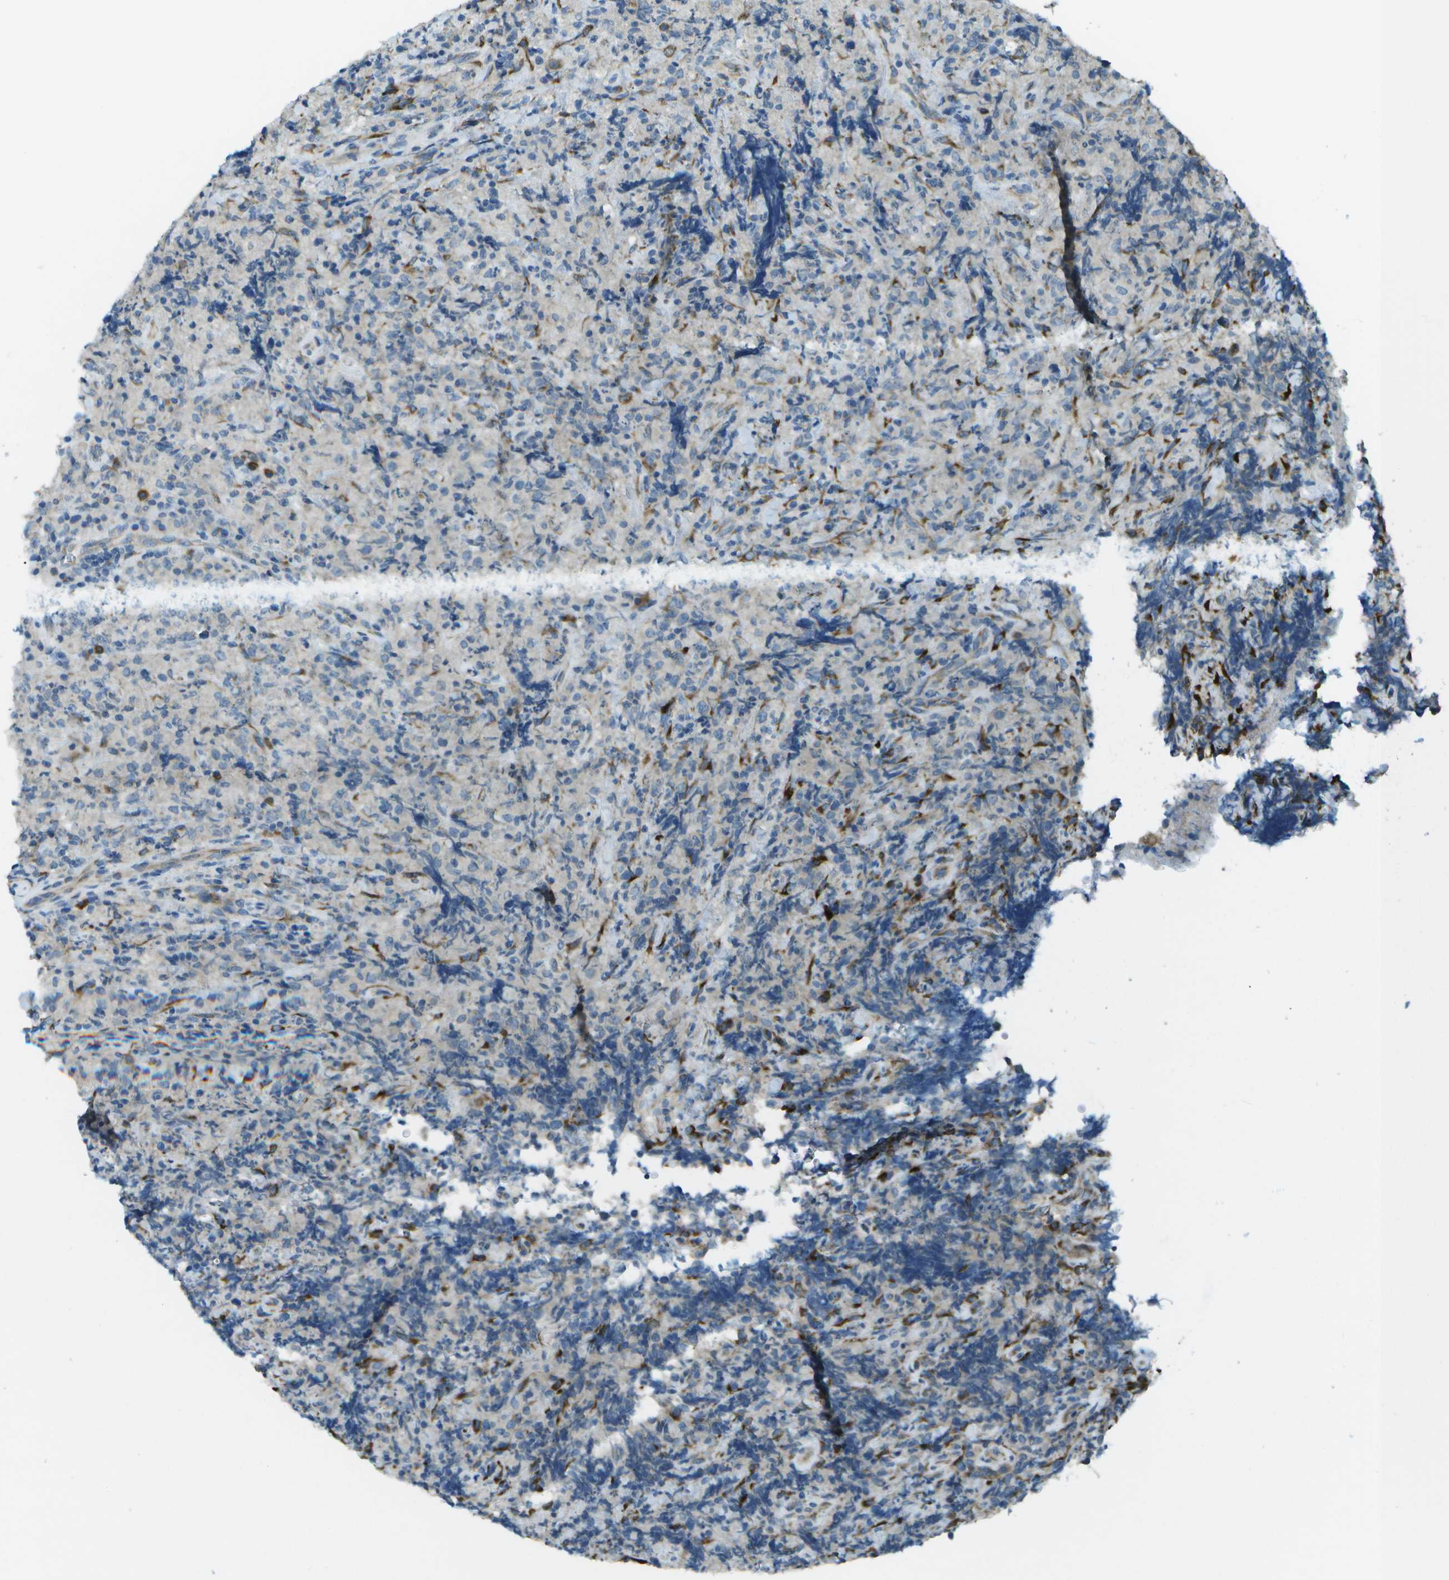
{"staining": {"intensity": "weak", "quantity": "<25%", "location": "cytoplasmic/membranous"}, "tissue": "lymphoma", "cell_type": "Tumor cells", "image_type": "cancer", "snomed": [{"axis": "morphology", "description": "Malignant lymphoma, non-Hodgkin's type, High grade"}, {"axis": "topography", "description": "Tonsil"}], "caption": "Malignant lymphoma, non-Hodgkin's type (high-grade) was stained to show a protein in brown. There is no significant positivity in tumor cells.", "gene": "KCTD3", "patient": {"sex": "female", "age": 36}}